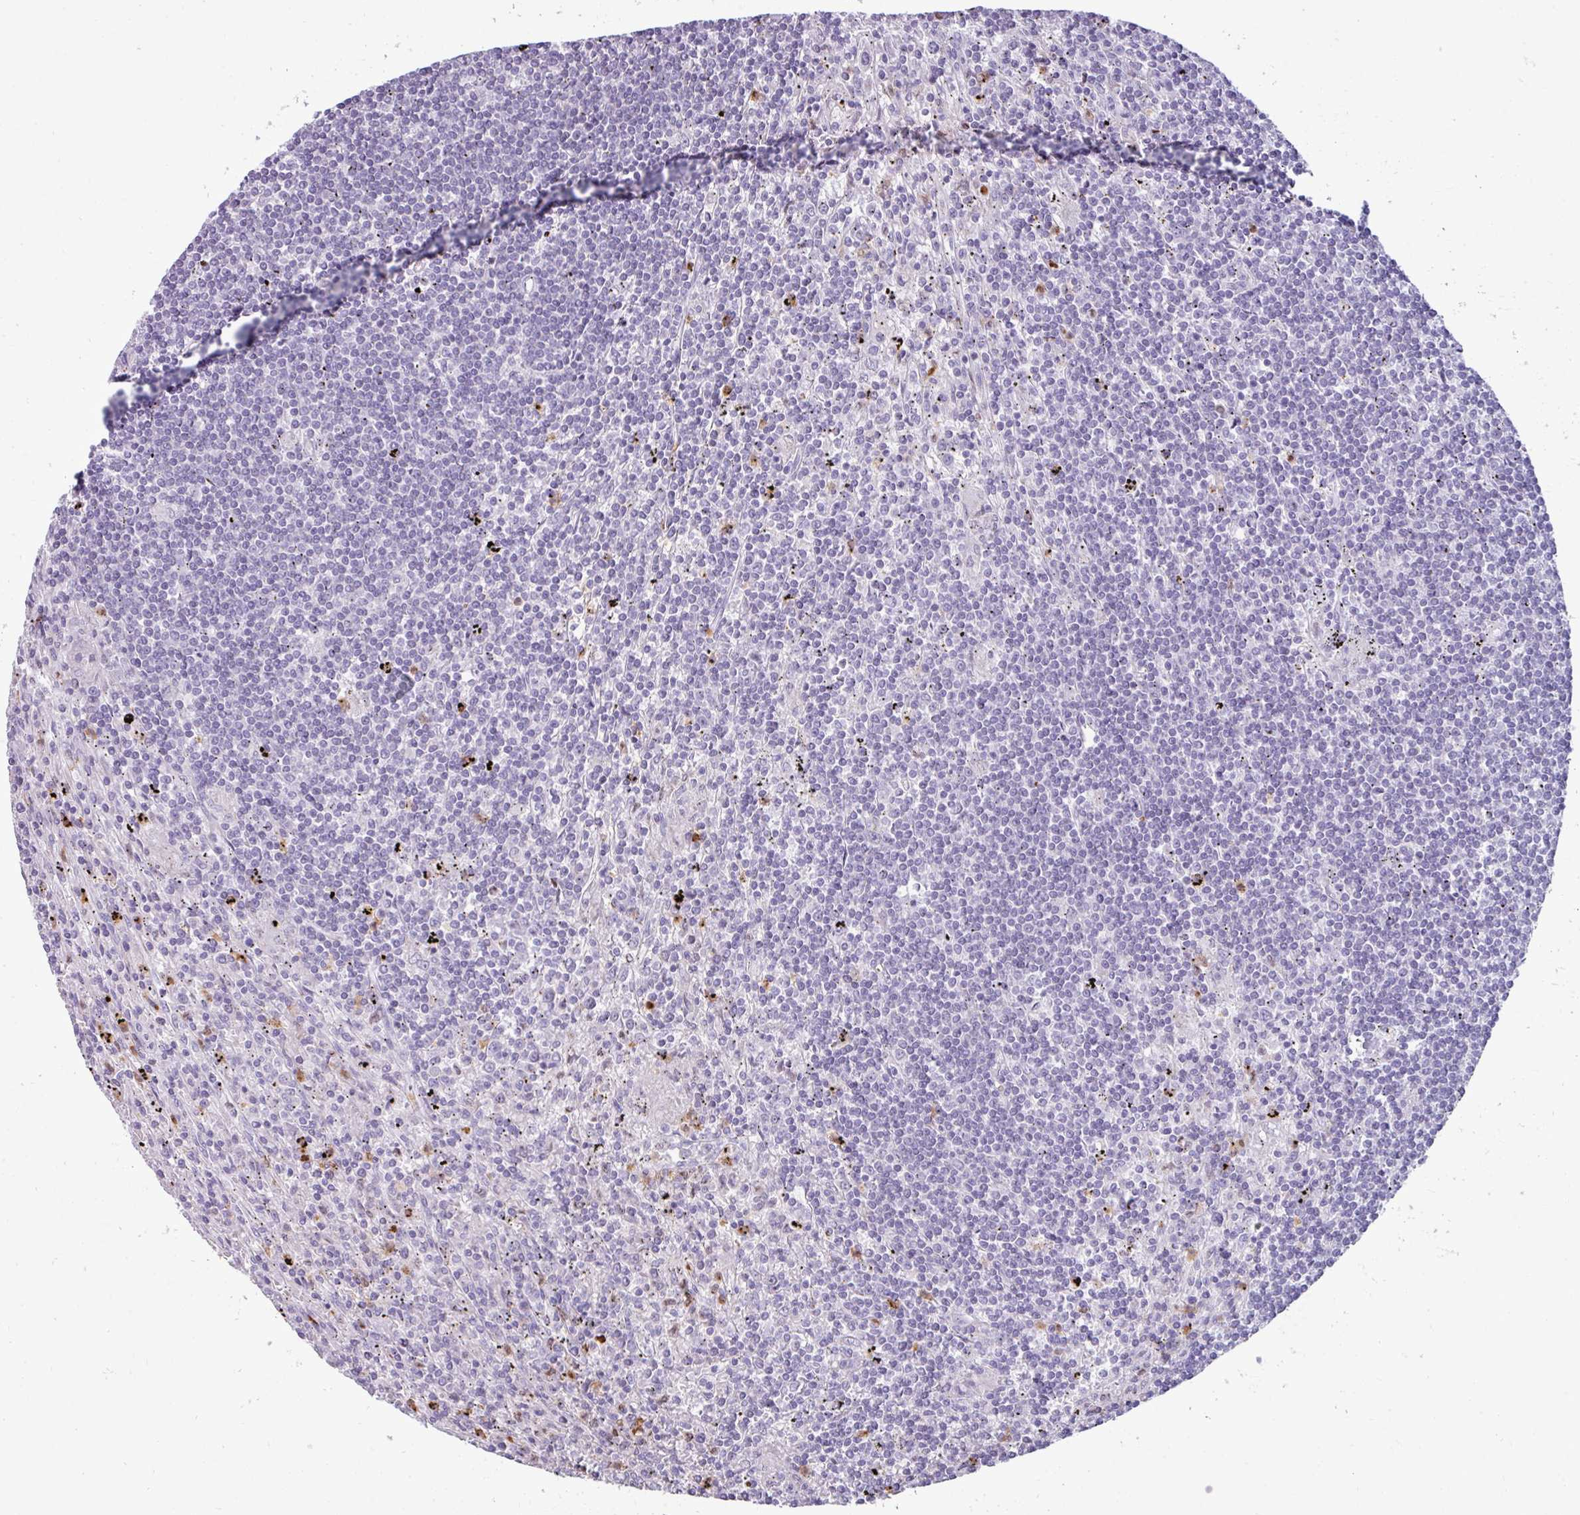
{"staining": {"intensity": "negative", "quantity": "none", "location": "none"}, "tissue": "lymphoma", "cell_type": "Tumor cells", "image_type": "cancer", "snomed": [{"axis": "morphology", "description": "Malignant lymphoma, non-Hodgkin's type, Low grade"}, {"axis": "topography", "description": "Spleen"}], "caption": "Protein analysis of malignant lymphoma, non-Hodgkin's type (low-grade) displays no significant staining in tumor cells.", "gene": "TRIM39", "patient": {"sex": "male", "age": 76}}